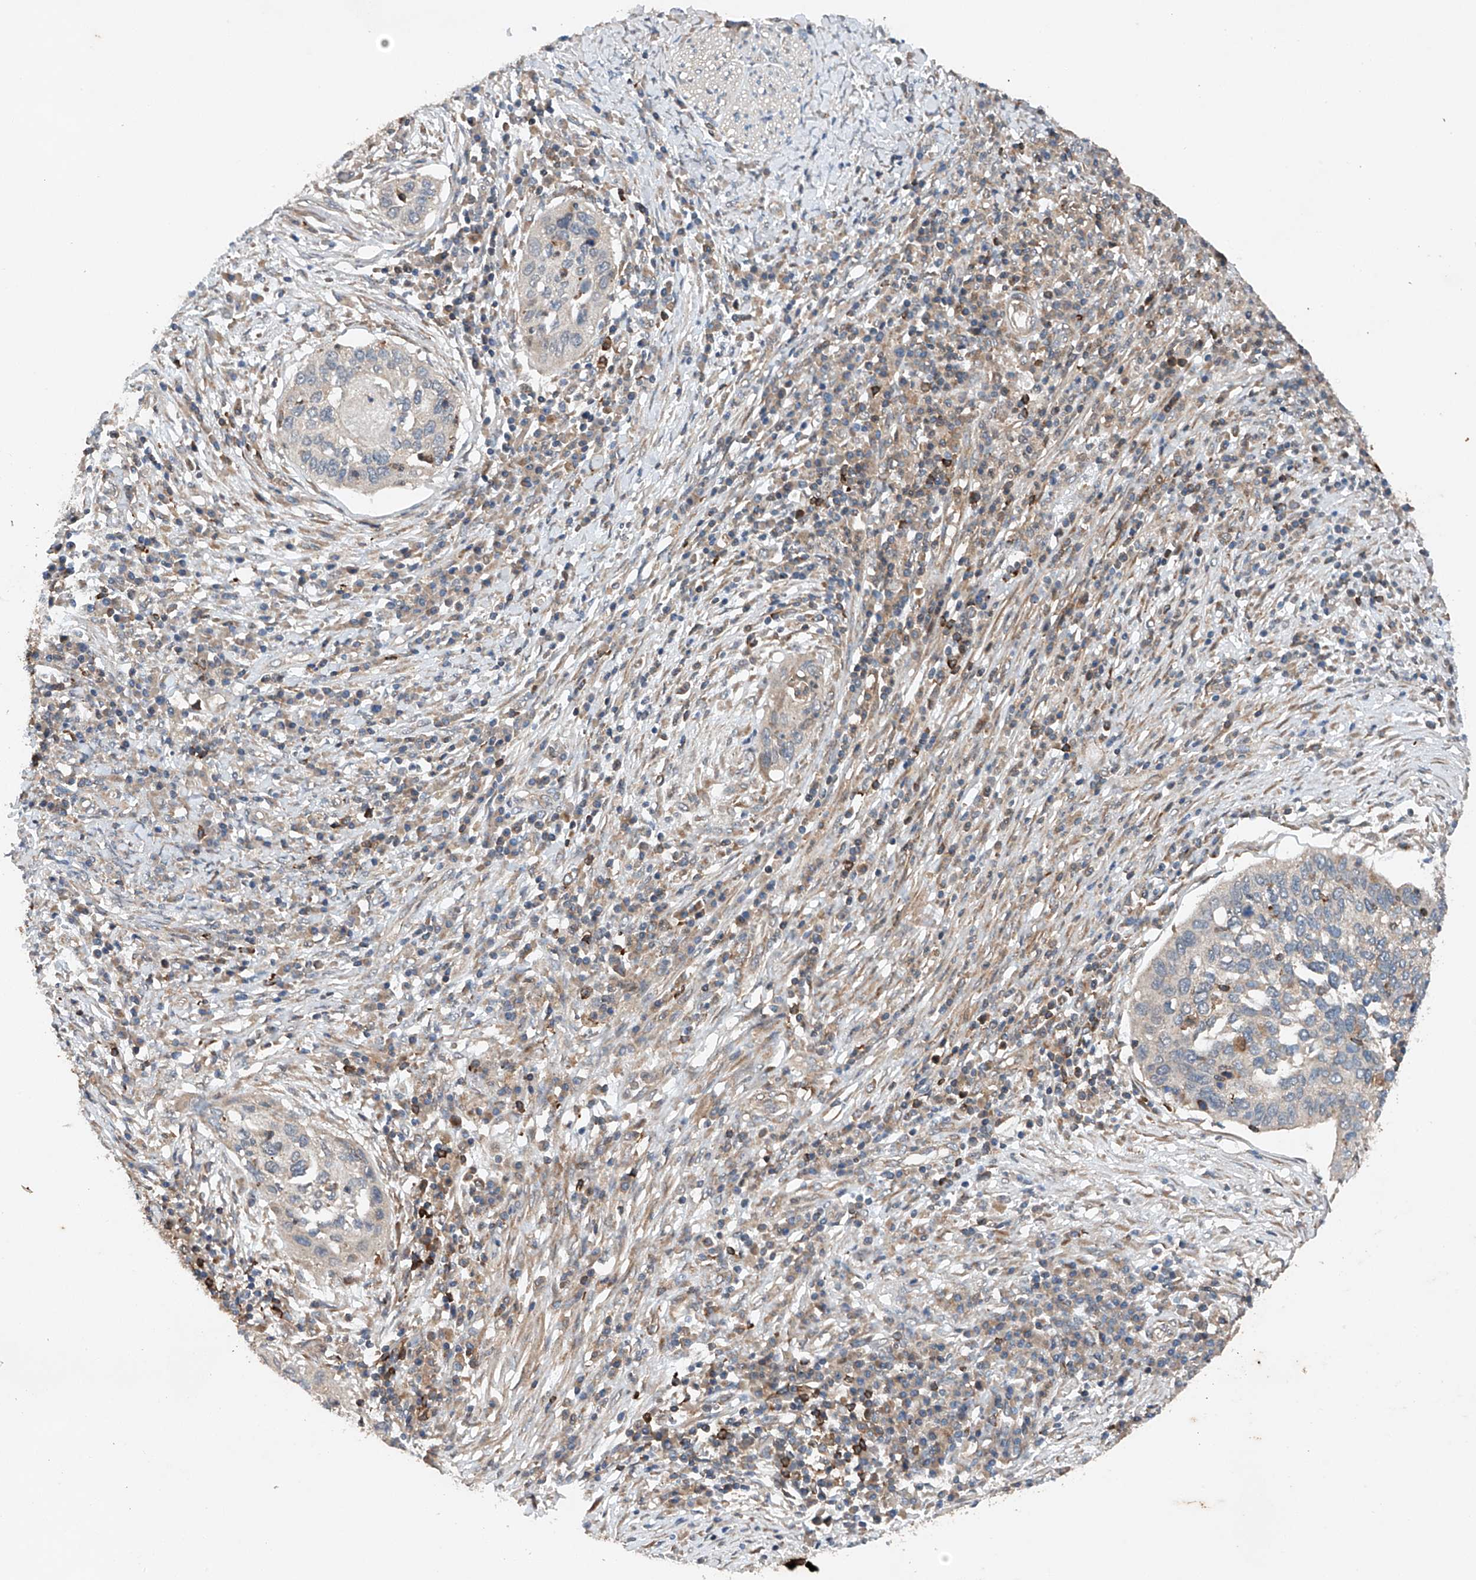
{"staining": {"intensity": "negative", "quantity": "none", "location": "none"}, "tissue": "cervical cancer", "cell_type": "Tumor cells", "image_type": "cancer", "snomed": [{"axis": "morphology", "description": "Squamous cell carcinoma, NOS"}, {"axis": "topography", "description": "Cervix"}], "caption": "Immunohistochemical staining of cervical squamous cell carcinoma exhibits no significant expression in tumor cells. The staining was performed using DAB (3,3'-diaminobenzidine) to visualize the protein expression in brown, while the nuclei were stained in blue with hematoxylin (Magnification: 20x).", "gene": "CEP85L", "patient": {"sex": "female", "age": 38}}